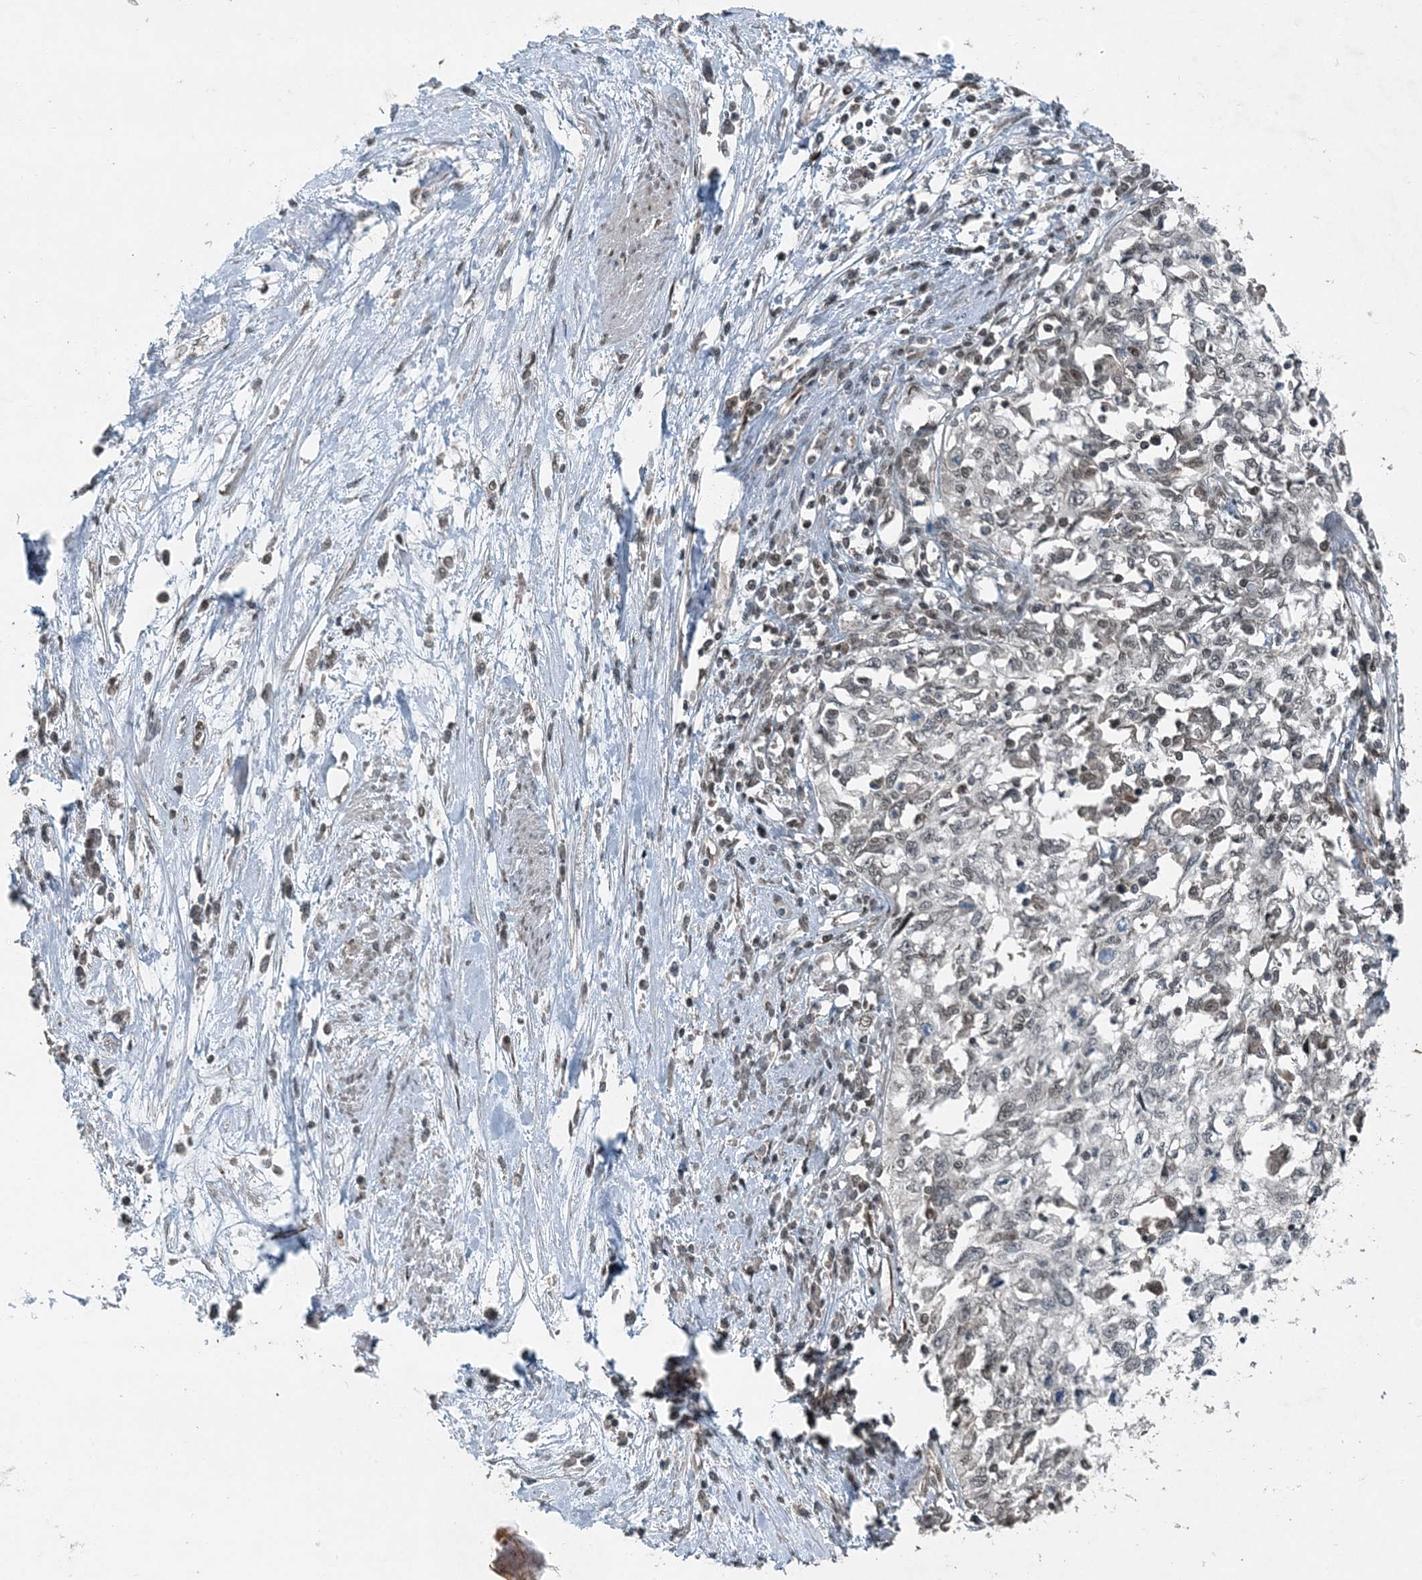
{"staining": {"intensity": "weak", "quantity": "25%-75%", "location": "nuclear"}, "tissue": "cervical cancer", "cell_type": "Tumor cells", "image_type": "cancer", "snomed": [{"axis": "morphology", "description": "Squamous cell carcinoma, NOS"}, {"axis": "topography", "description": "Cervix"}], "caption": "The immunohistochemical stain labels weak nuclear staining in tumor cells of cervical cancer tissue.", "gene": "COPS7B", "patient": {"sex": "female", "age": 57}}